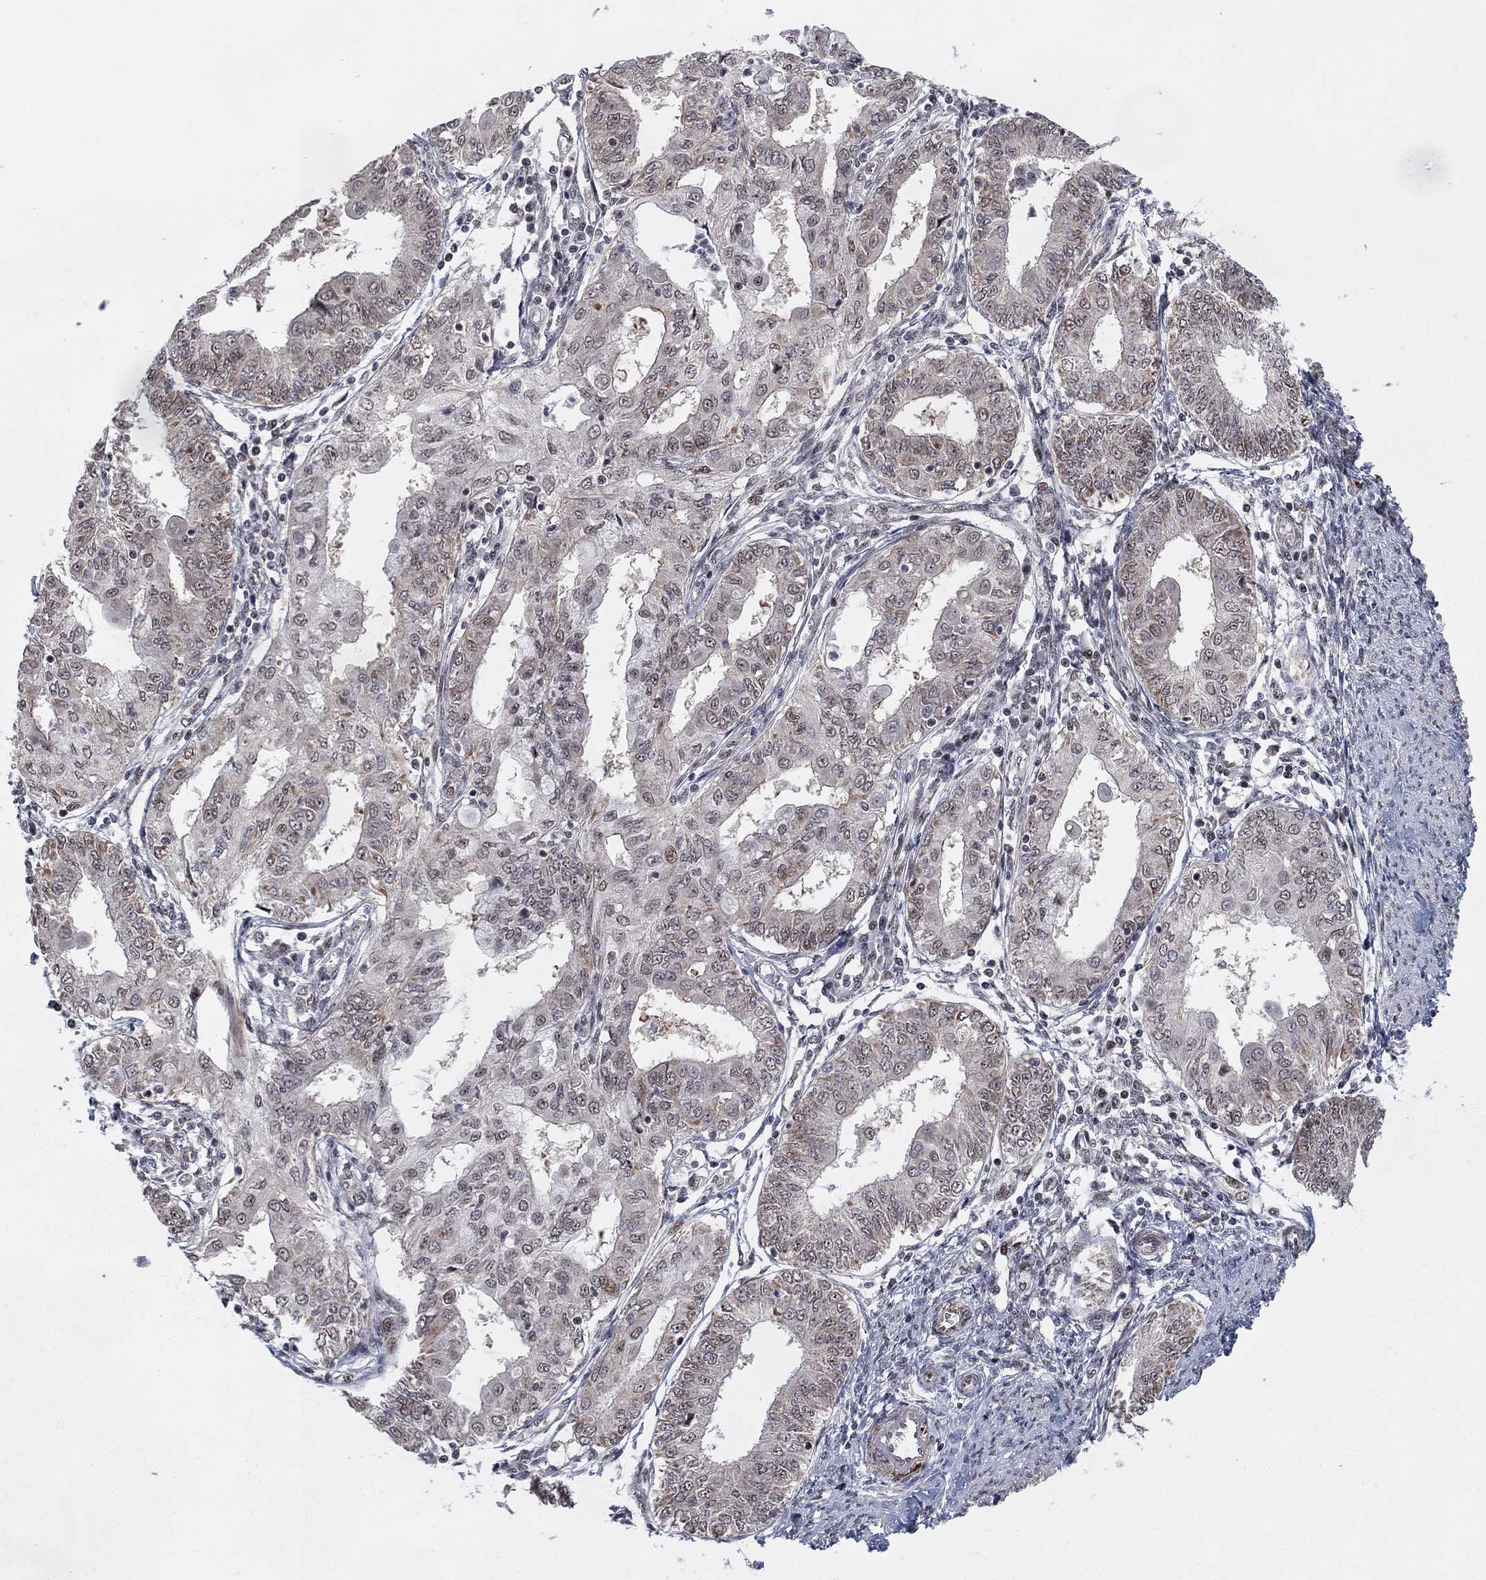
{"staining": {"intensity": "weak", "quantity": "25%-75%", "location": "cytoplasmic/membranous"}, "tissue": "endometrial cancer", "cell_type": "Tumor cells", "image_type": "cancer", "snomed": [{"axis": "morphology", "description": "Adenocarcinoma, NOS"}, {"axis": "topography", "description": "Endometrium"}], "caption": "Endometrial cancer was stained to show a protein in brown. There is low levels of weak cytoplasmic/membranous positivity in about 25%-75% of tumor cells.", "gene": "ZNF395", "patient": {"sex": "female", "age": 68}}